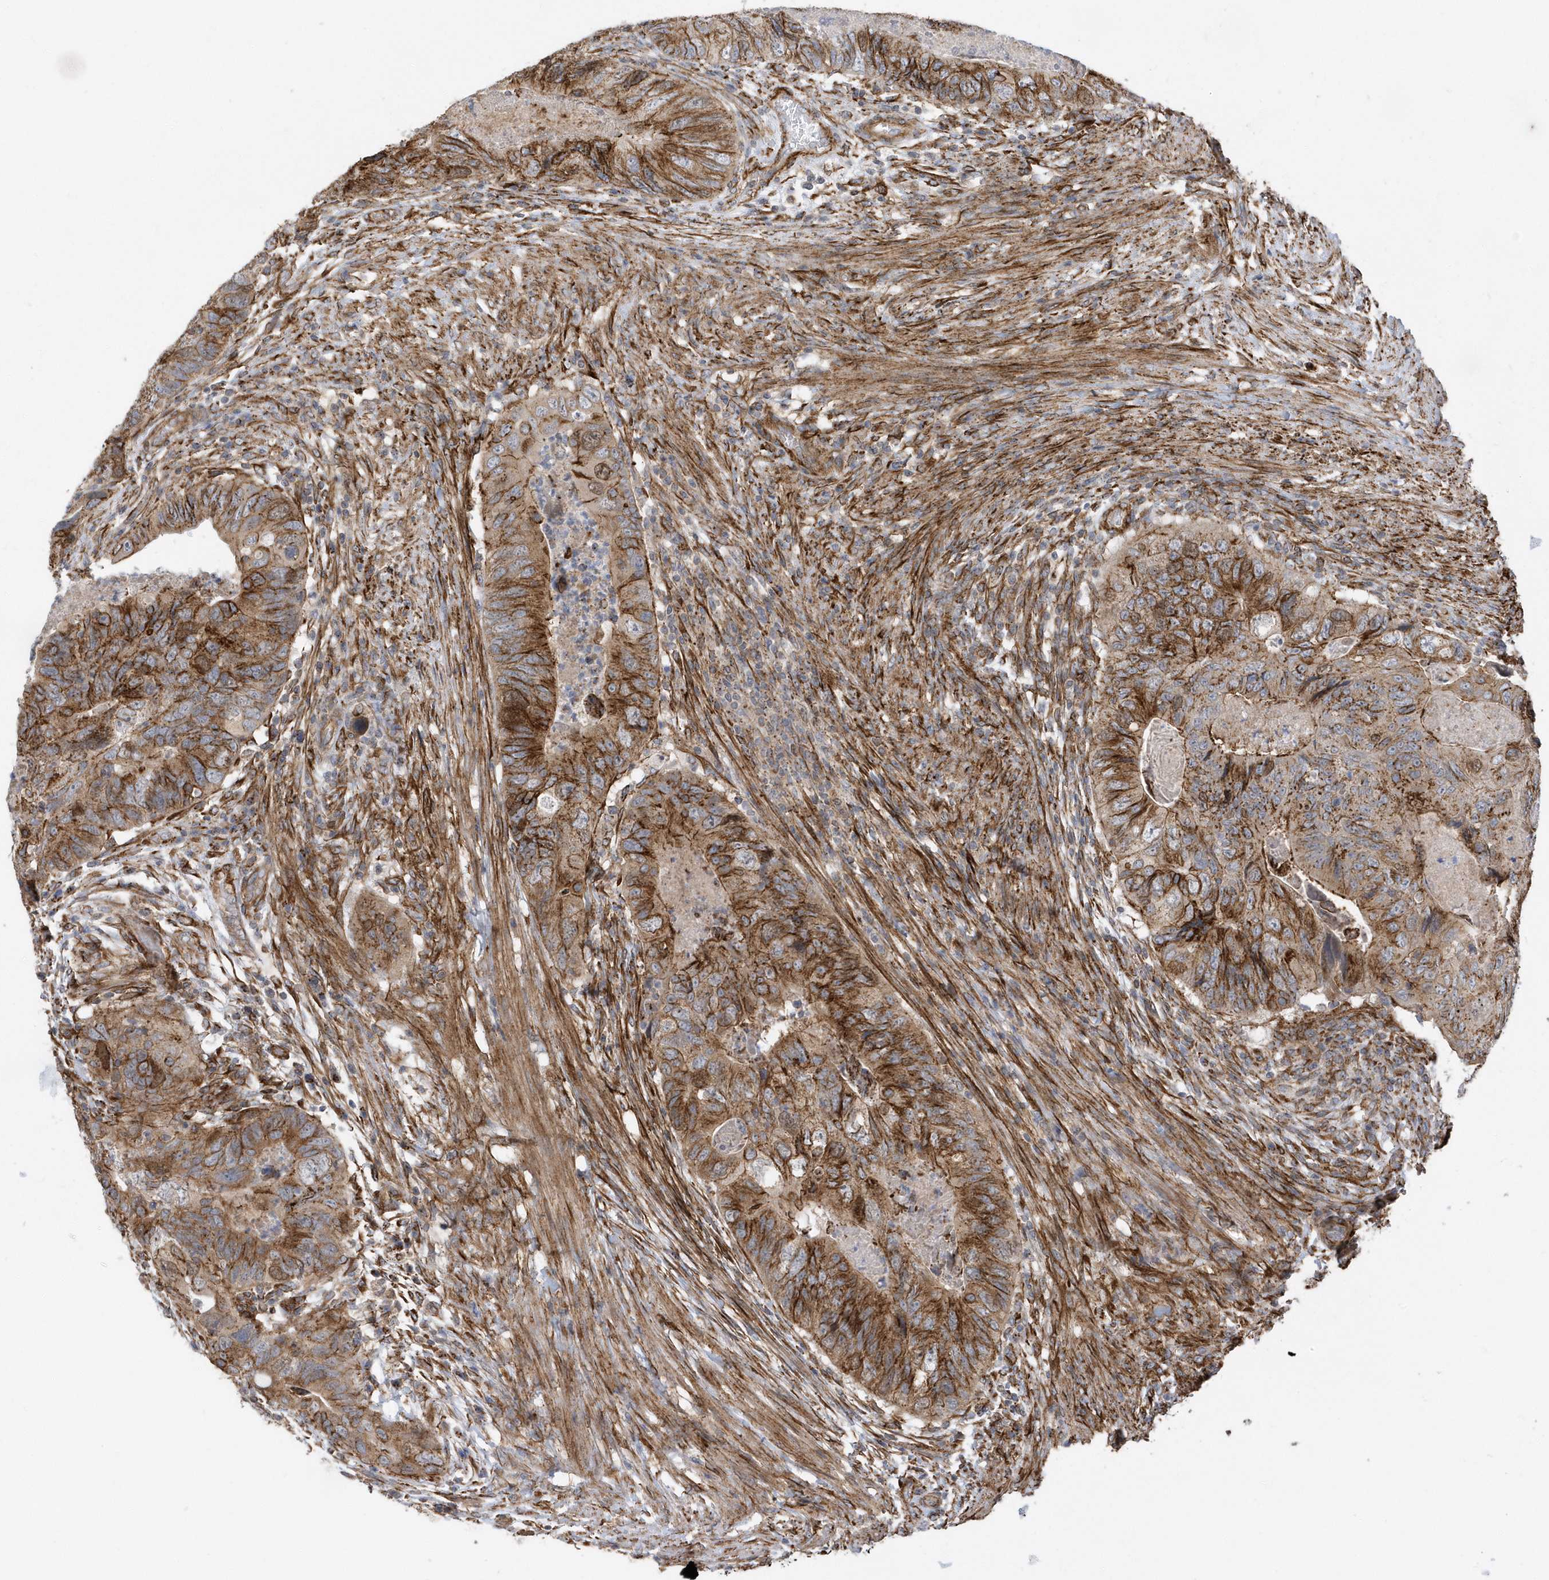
{"staining": {"intensity": "strong", "quantity": ">75%", "location": "cytoplasmic/membranous"}, "tissue": "colorectal cancer", "cell_type": "Tumor cells", "image_type": "cancer", "snomed": [{"axis": "morphology", "description": "Adenocarcinoma, NOS"}, {"axis": "topography", "description": "Rectum"}], "caption": "Tumor cells demonstrate strong cytoplasmic/membranous positivity in about >75% of cells in adenocarcinoma (colorectal).", "gene": "HRH4", "patient": {"sex": "male", "age": 63}}